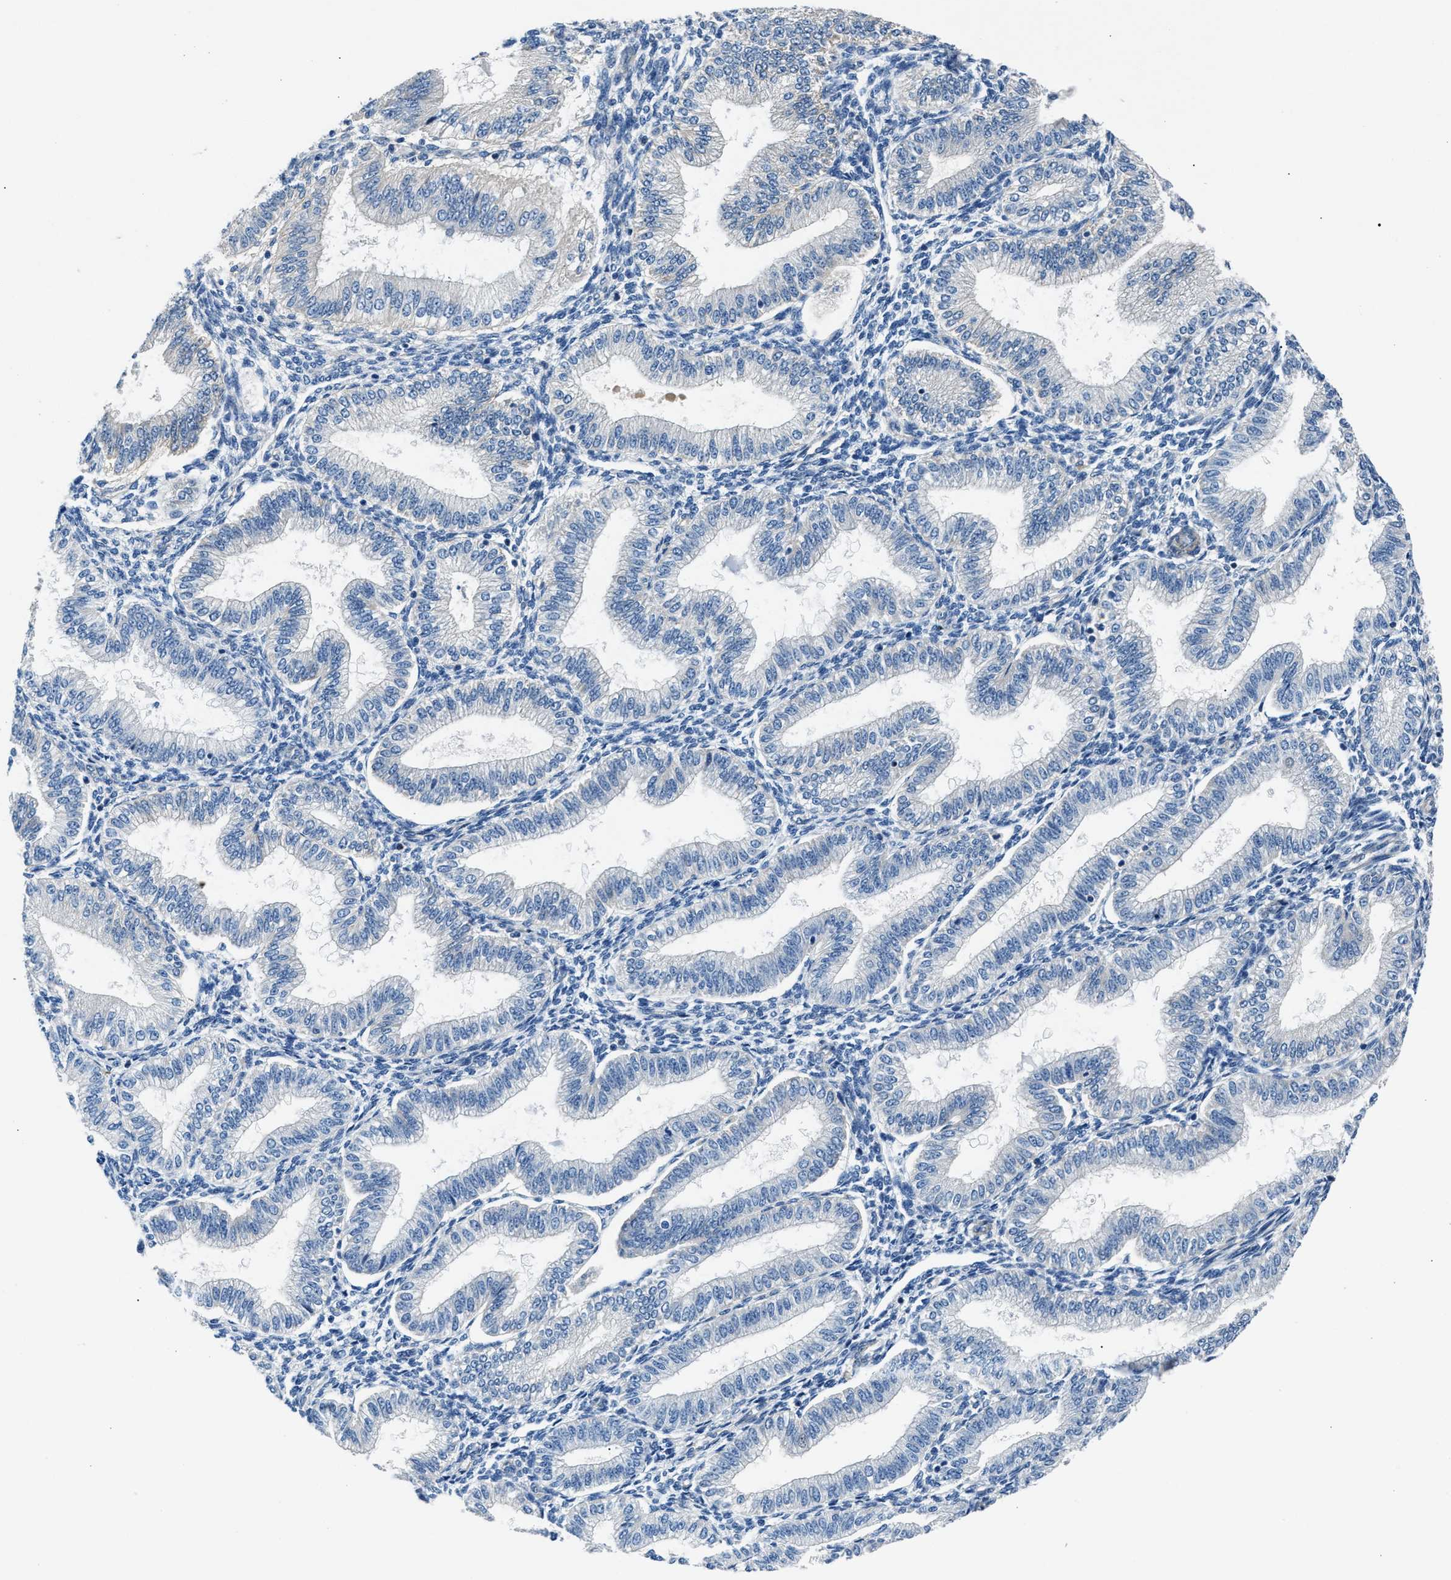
{"staining": {"intensity": "negative", "quantity": "none", "location": "none"}, "tissue": "endometrium", "cell_type": "Cells in endometrial stroma", "image_type": "normal", "snomed": [{"axis": "morphology", "description": "Normal tissue, NOS"}, {"axis": "topography", "description": "Endometrium"}], "caption": "Immunohistochemistry image of benign endometrium stained for a protein (brown), which exhibits no expression in cells in endometrial stroma.", "gene": "CDRT4", "patient": {"sex": "female", "age": 39}}